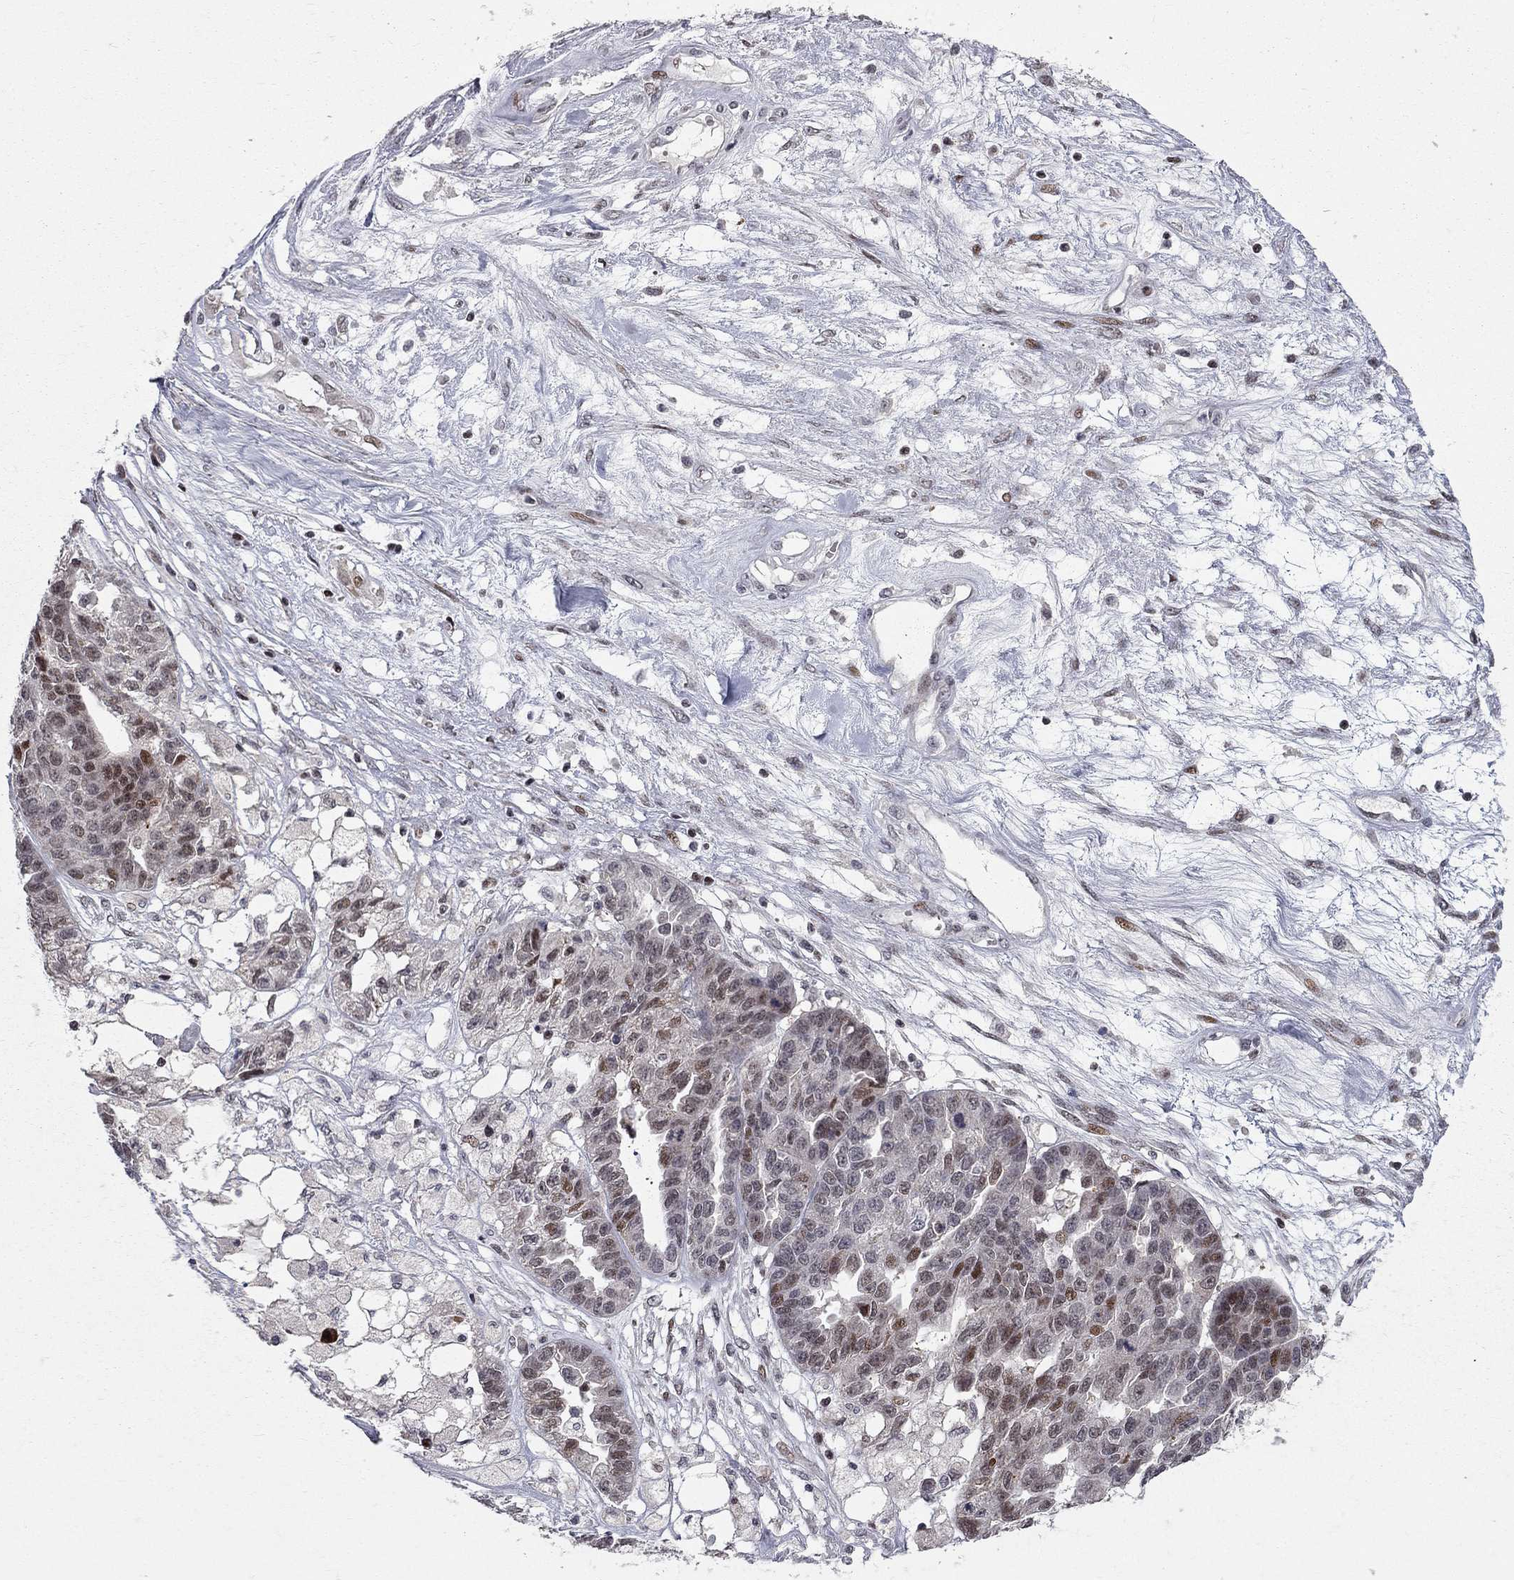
{"staining": {"intensity": "strong", "quantity": "<25%", "location": "nuclear"}, "tissue": "ovarian cancer", "cell_type": "Tumor cells", "image_type": "cancer", "snomed": [{"axis": "morphology", "description": "Cystadenocarcinoma, serous, NOS"}, {"axis": "topography", "description": "Ovary"}], "caption": "Immunohistochemistry (IHC) image of ovarian serous cystadenocarcinoma stained for a protein (brown), which reveals medium levels of strong nuclear expression in about <25% of tumor cells.", "gene": "HDAC3", "patient": {"sex": "female", "age": 87}}